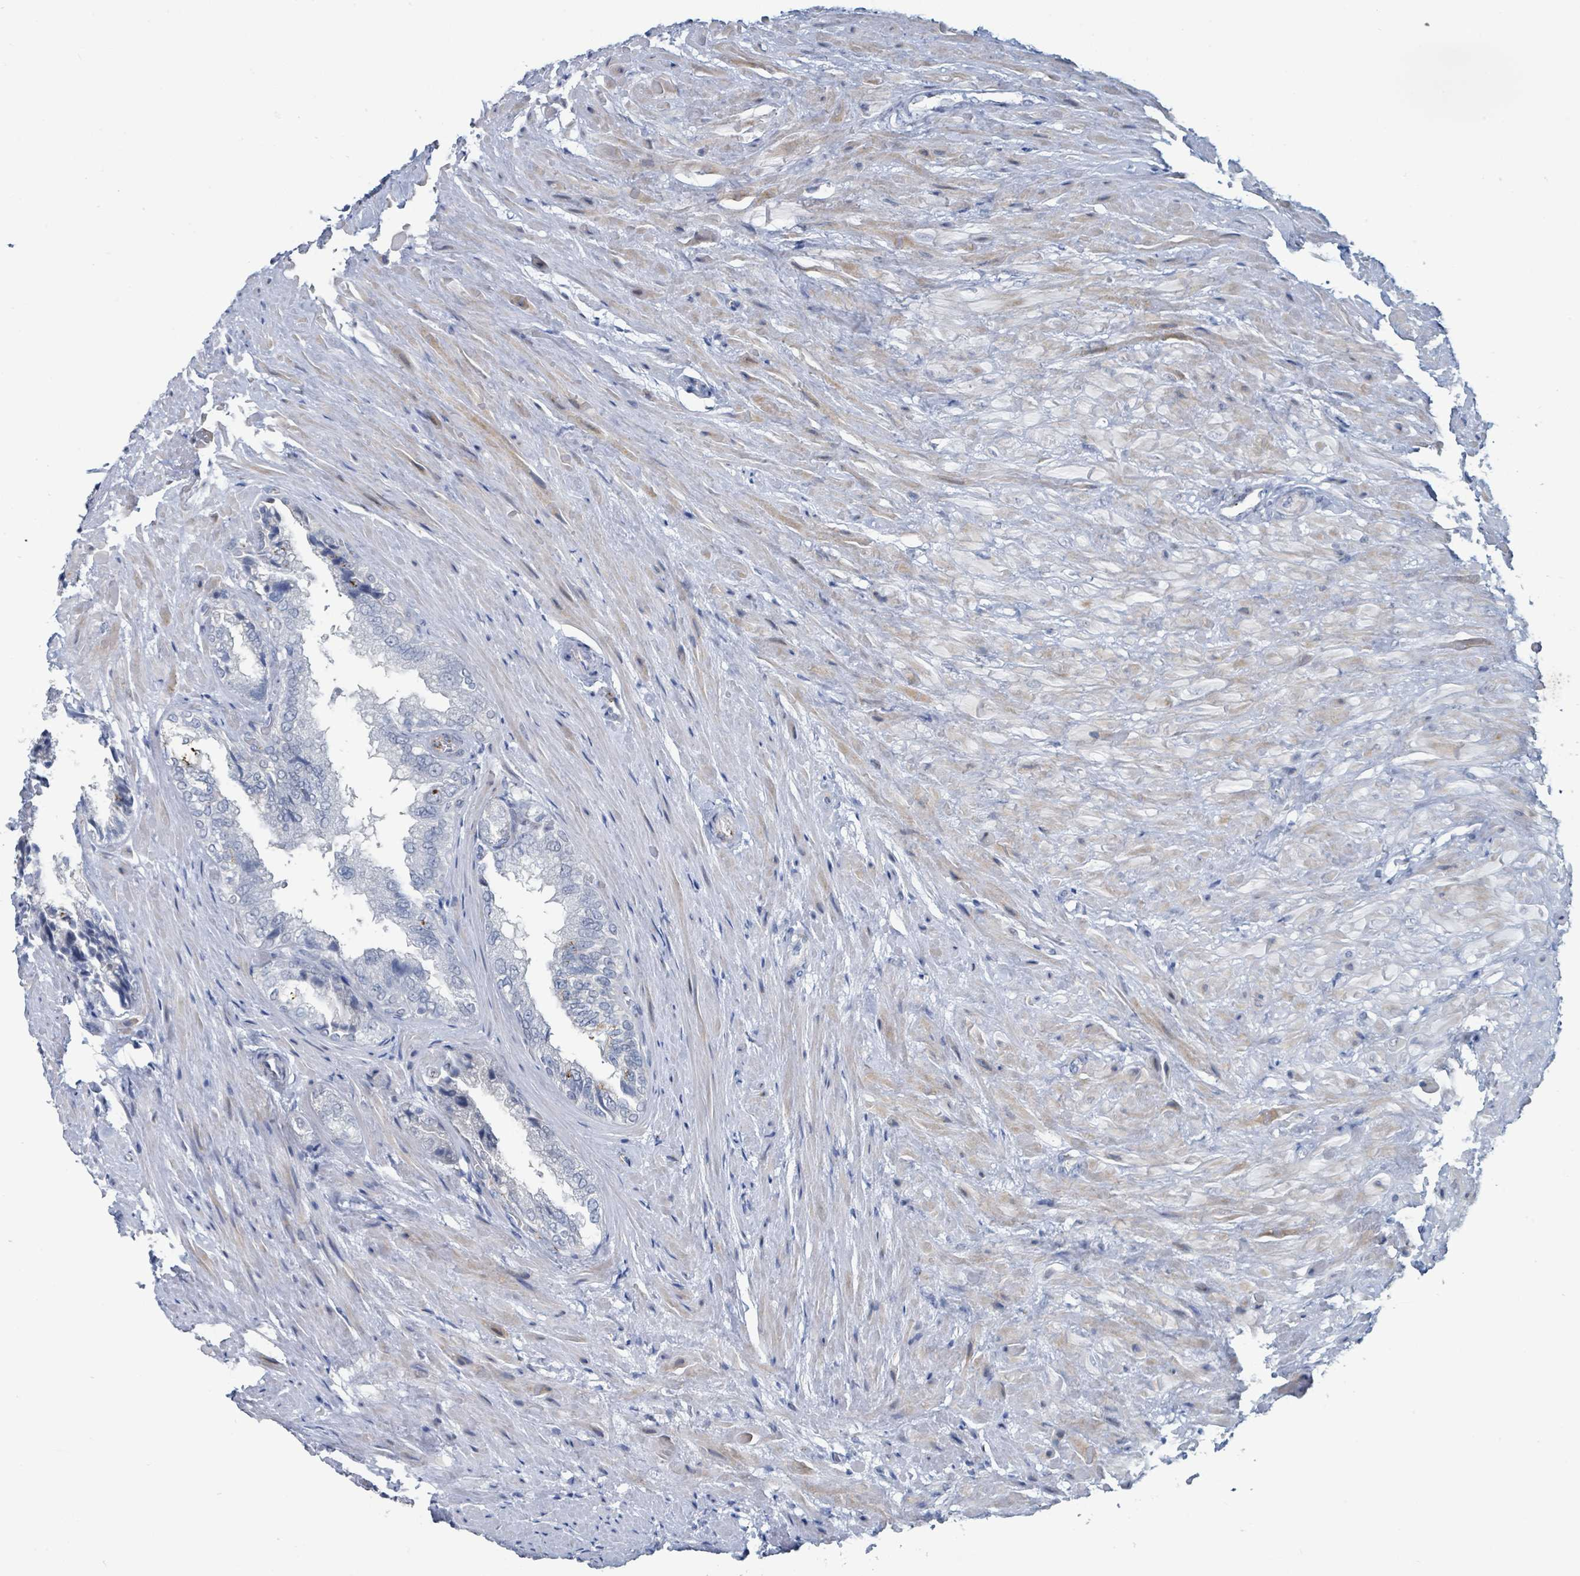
{"staining": {"intensity": "negative", "quantity": "none", "location": "none"}, "tissue": "seminal vesicle", "cell_type": "Glandular cells", "image_type": "normal", "snomed": [{"axis": "morphology", "description": "Normal tissue, NOS"}, {"axis": "topography", "description": "Seminal veicle"}, {"axis": "topography", "description": "Peripheral nerve tissue"}], "caption": "Seminal vesicle was stained to show a protein in brown. There is no significant positivity in glandular cells. The staining was performed using DAB to visualize the protein expression in brown, while the nuclei were stained in blue with hematoxylin (Magnification: 20x).", "gene": "DCAF5", "patient": {"sex": "male", "age": 63}}